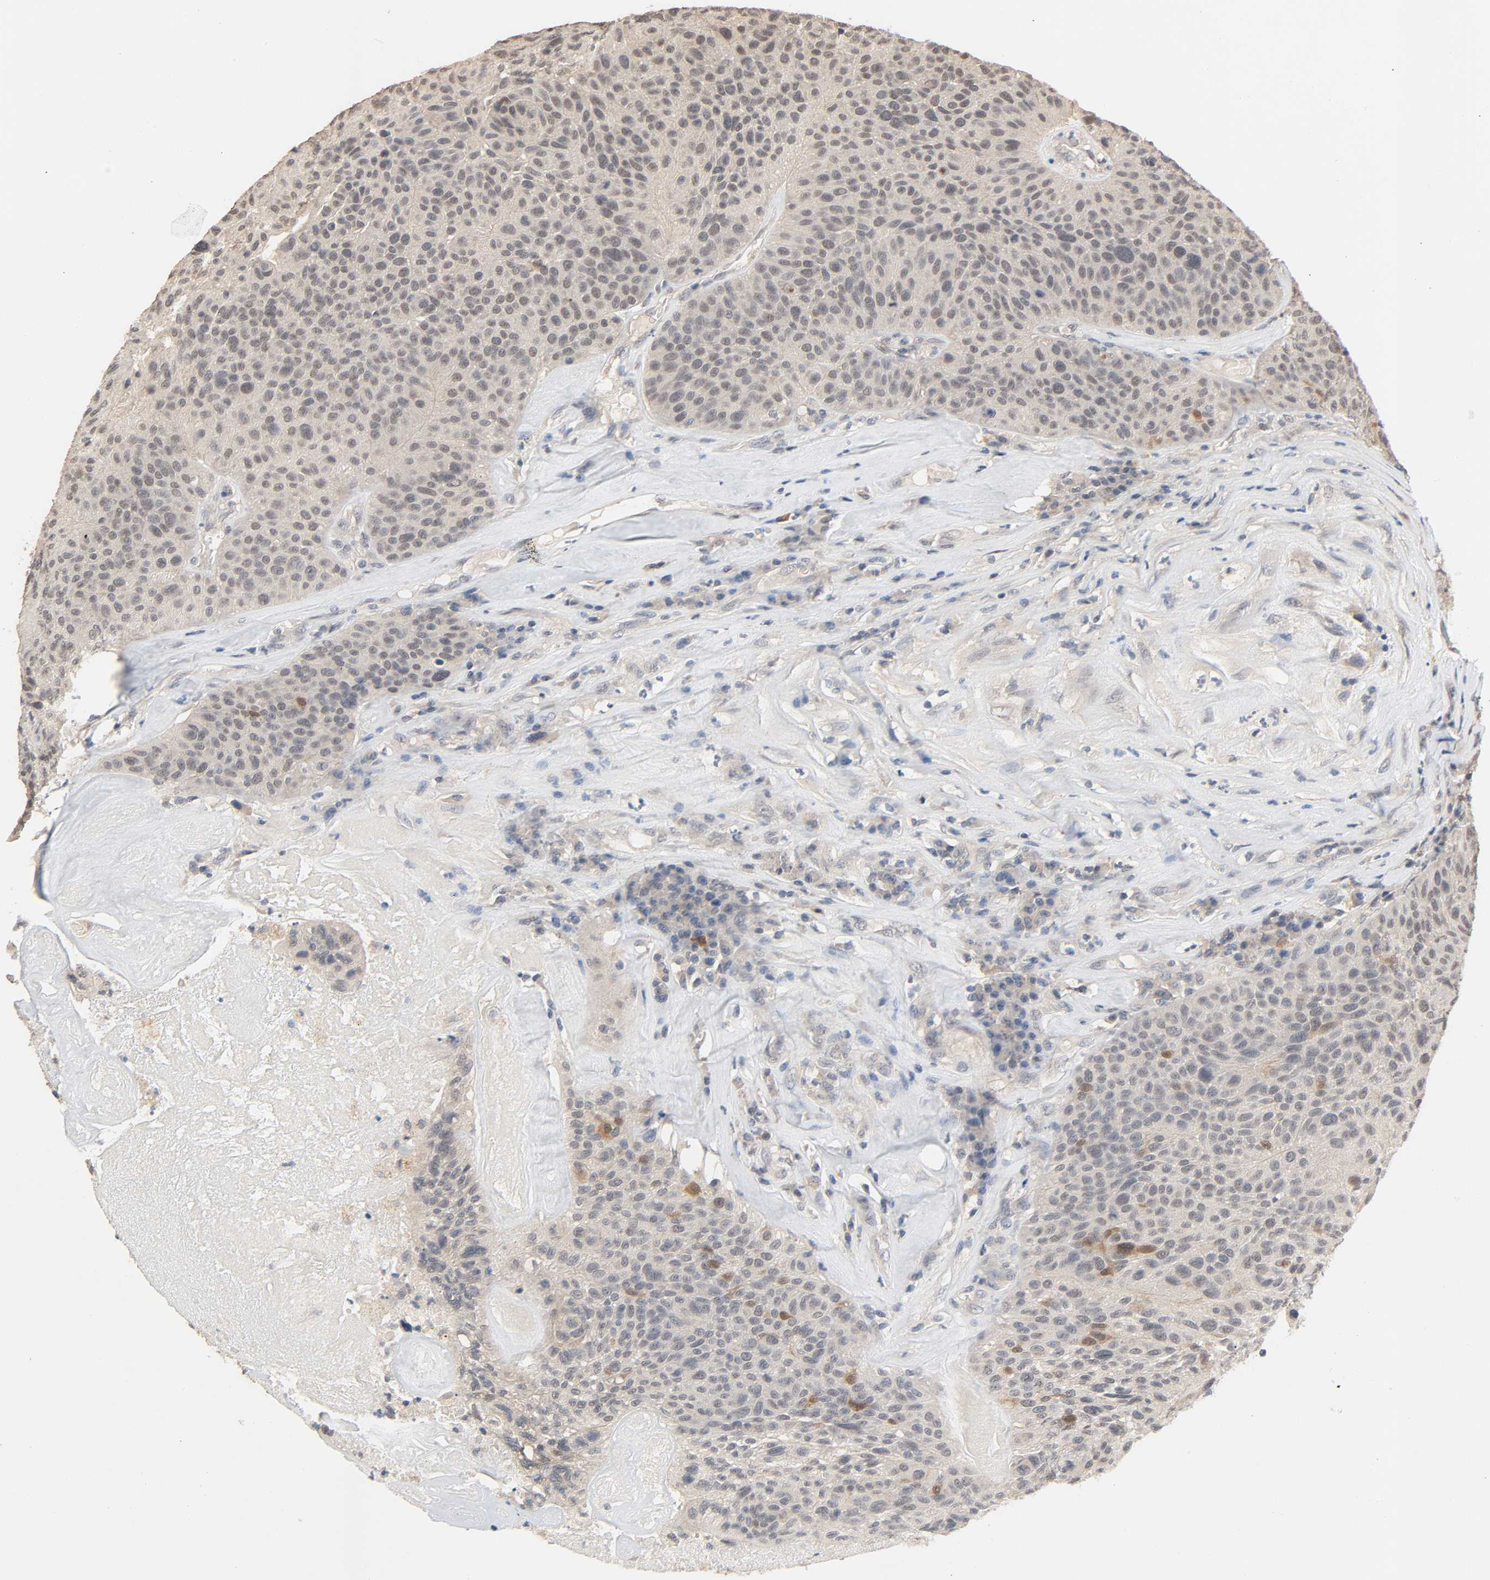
{"staining": {"intensity": "negative", "quantity": "none", "location": "none"}, "tissue": "urothelial cancer", "cell_type": "Tumor cells", "image_type": "cancer", "snomed": [{"axis": "morphology", "description": "Urothelial carcinoma, High grade"}, {"axis": "topography", "description": "Urinary bladder"}], "caption": "The photomicrograph displays no staining of tumor cells in high-grade urothelial carcinoma. The staining is performed using DAB (3,3'-diaminobenzidine) brown chromogen with nuclei counter-stained in using hematoxylin.", "gene": "MAGEA8", "patient": {"sex": "male", "age": 66}}